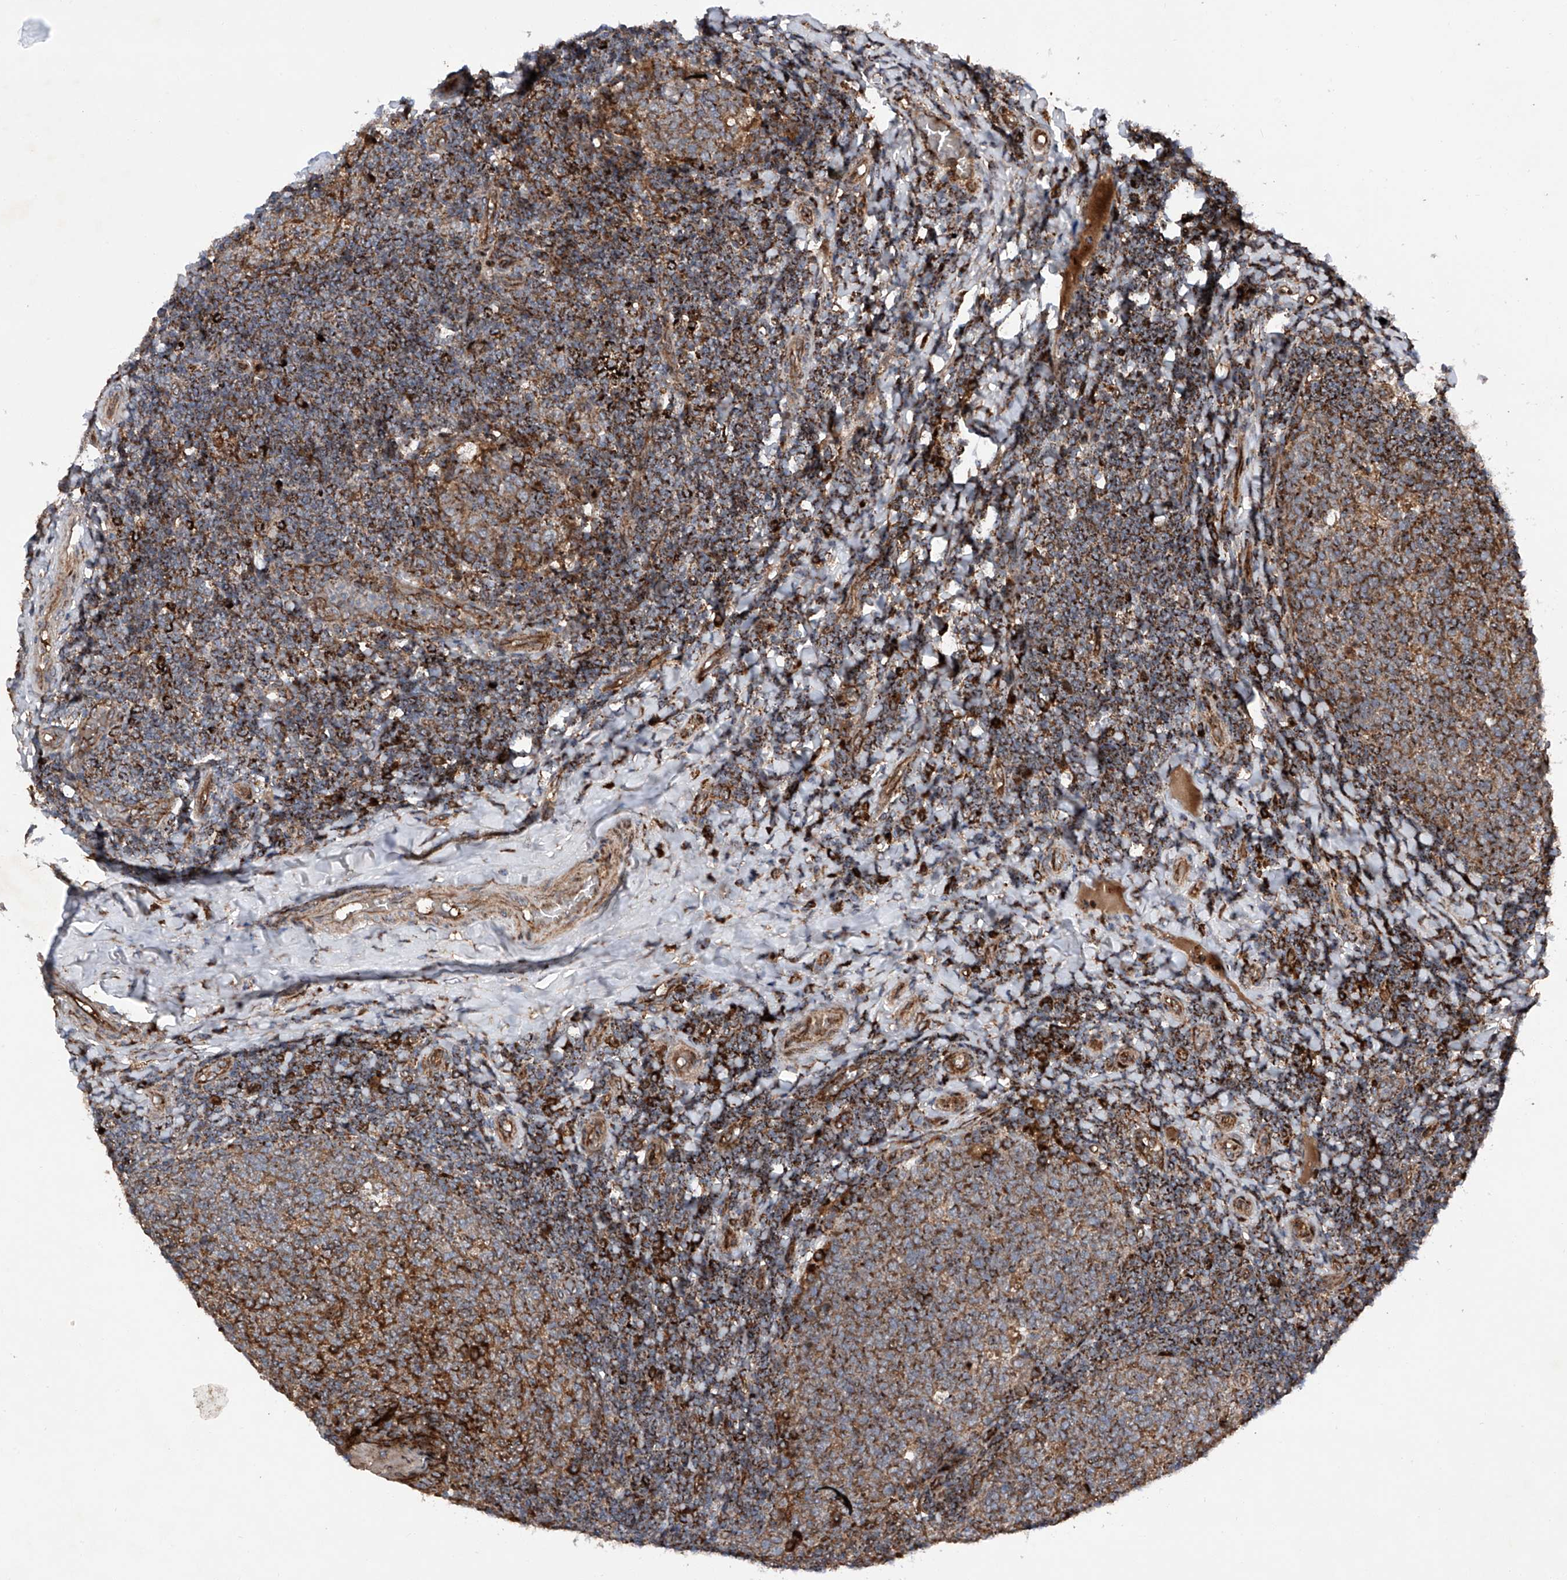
{"staining": {"intensity": "moderate", "quantity": ">75%", "location": "cytoplasmic/membranous"}, "tissue": "tonsil", "cell_type": "Germinal center cells", "image_type": "normal", "snomed": [{"axis": "morphology", "description": "Normal tissue, NOS"}, {"axis": "topography", "description": "Tonsil"}], "caption": "DAB immunohistochemical staining of unremarkable tonsil displays moderate cytoplasmic/membranous protein staining in approximately >75% of germinal center cells.", "gene": "DAD1", "patient": {"sex": "female", "age": 19}}